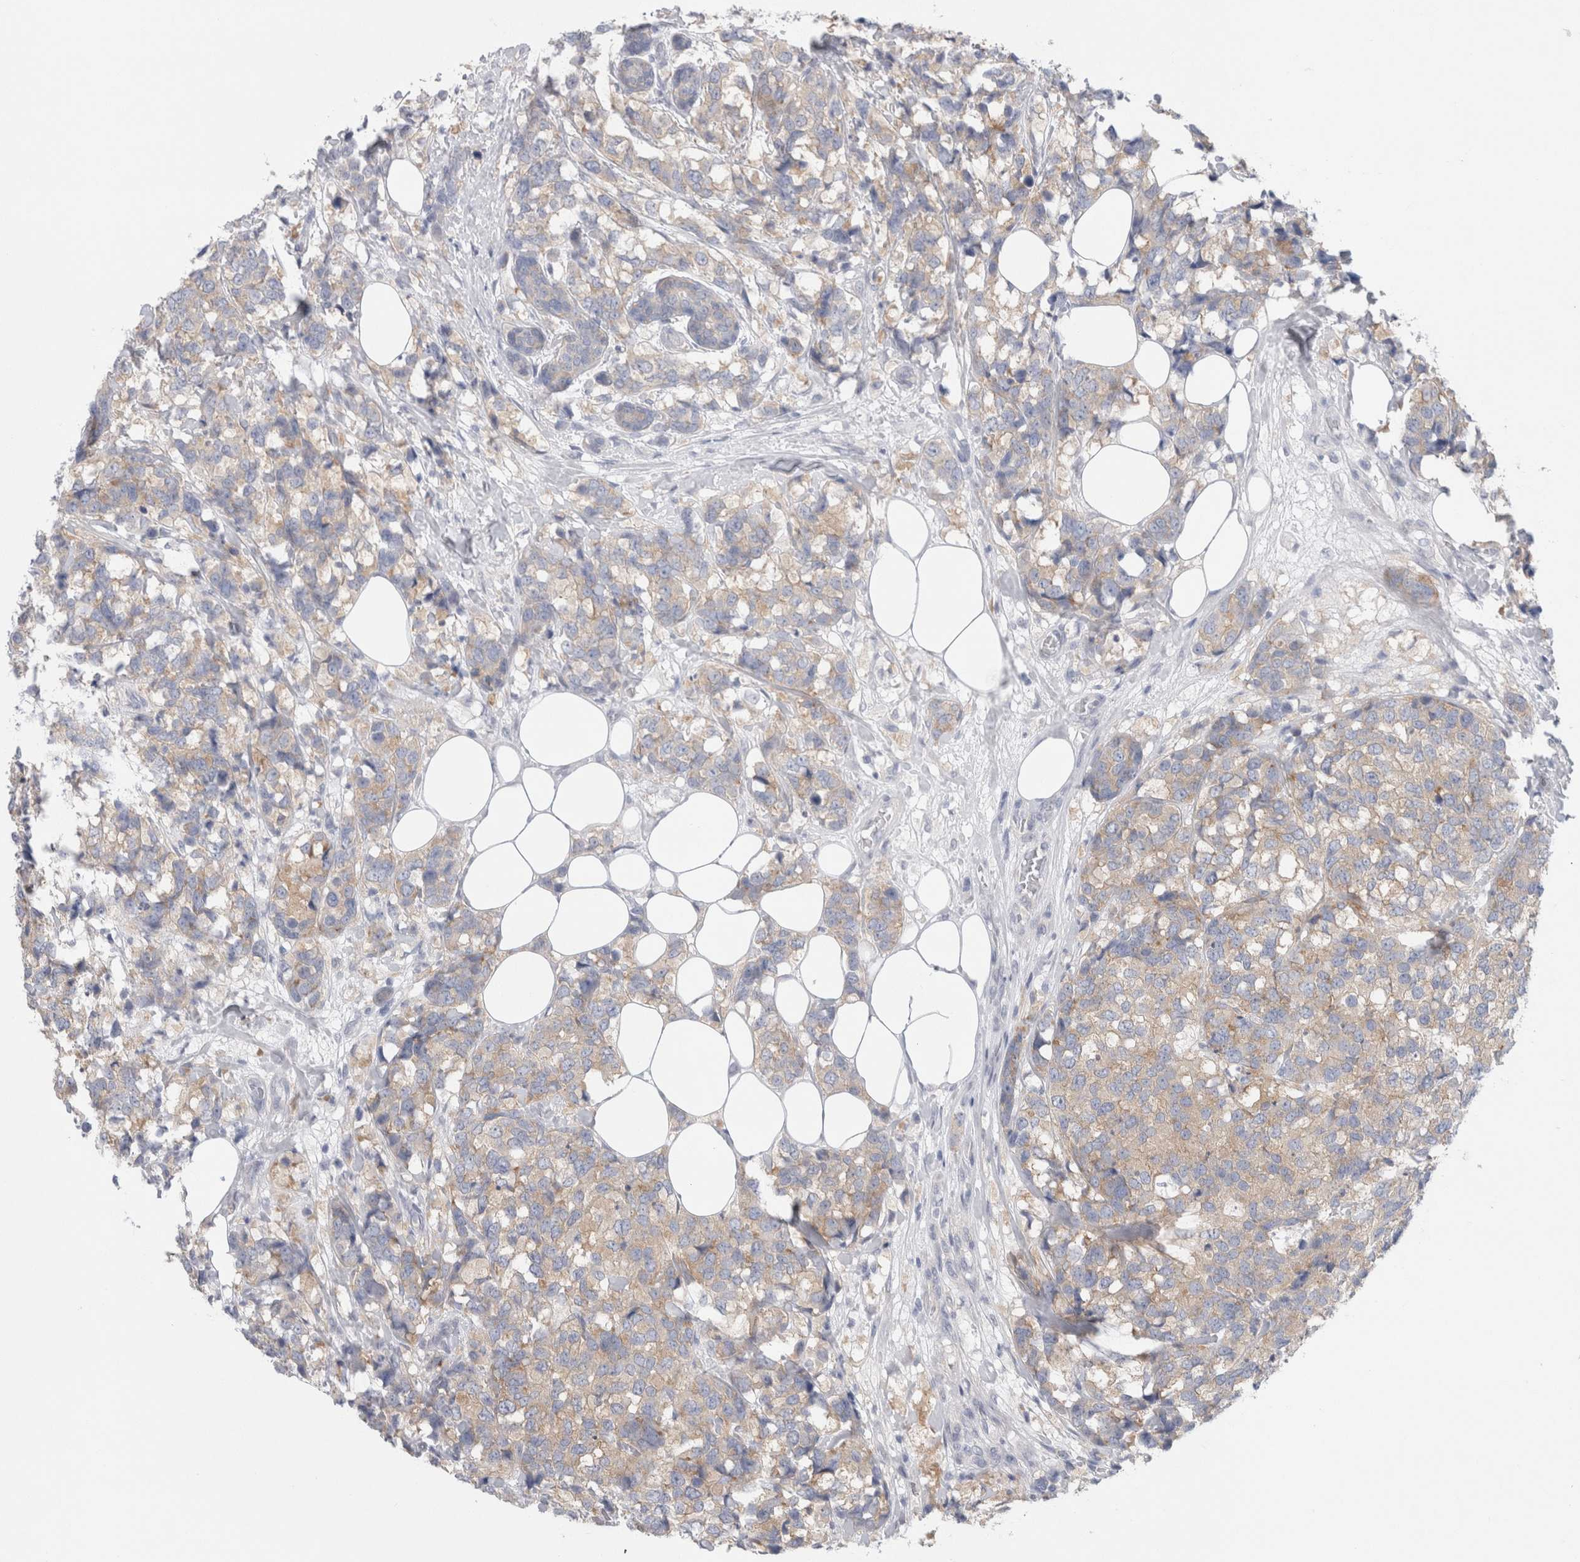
{"staining": {"intensity": "weak", "quantity": ">75%", "location": "cytoplasmic/membranous"}, "tissue": "breast cancer", "cell_type": "Tumor cells", "image_type": "cancer", "snomed": [{"axis": "morphology", "description": "Lobular carcinoma"}, {"axis": "topography", "description": "Breast"}], "caption": "Breast cancer was stained to show a protein in brown. There is low levels of weak cytoplasmic/membranous expression in approximately >75% of tumor cells.", "gene": "WIPF2", "patient": {"sex": "female", "age": 59}}